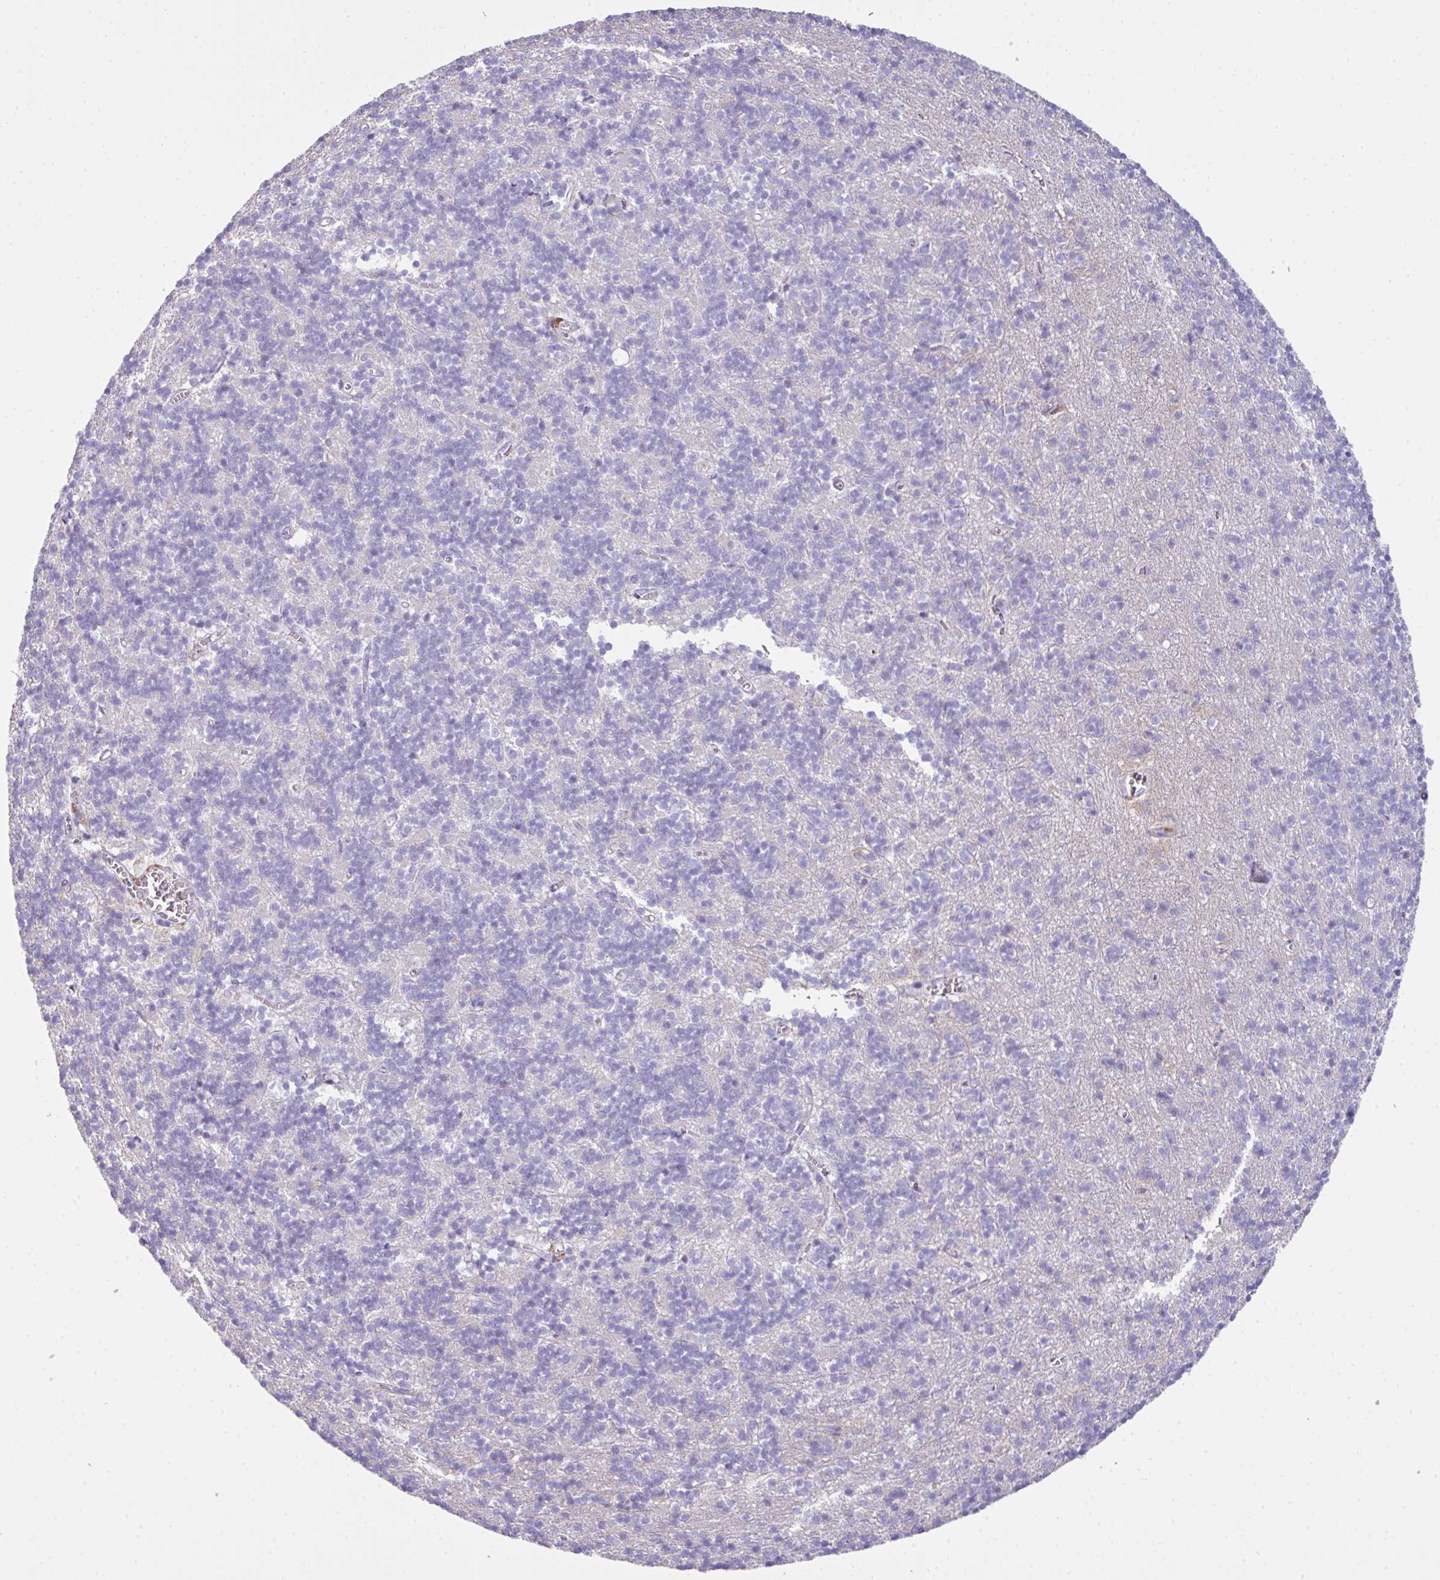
{"staining": {"intensity": "negative", "quantity": "none", "location": "none"}, "tissue": "cerebellum", "cell_type": "Cells in granular layer", "image_type": "normal", "snomed": [{"axis": "morphology", "description": "Normal tissue, NOS"}, {"axis": "topography", "description": "Cerebellum"}], "caption": "Immunohistochemistry of normal human cerebellum displays no expression in cells in granular layer.", "gene": "OR6C6", "patient": {"sex": "male", "age": 54}}